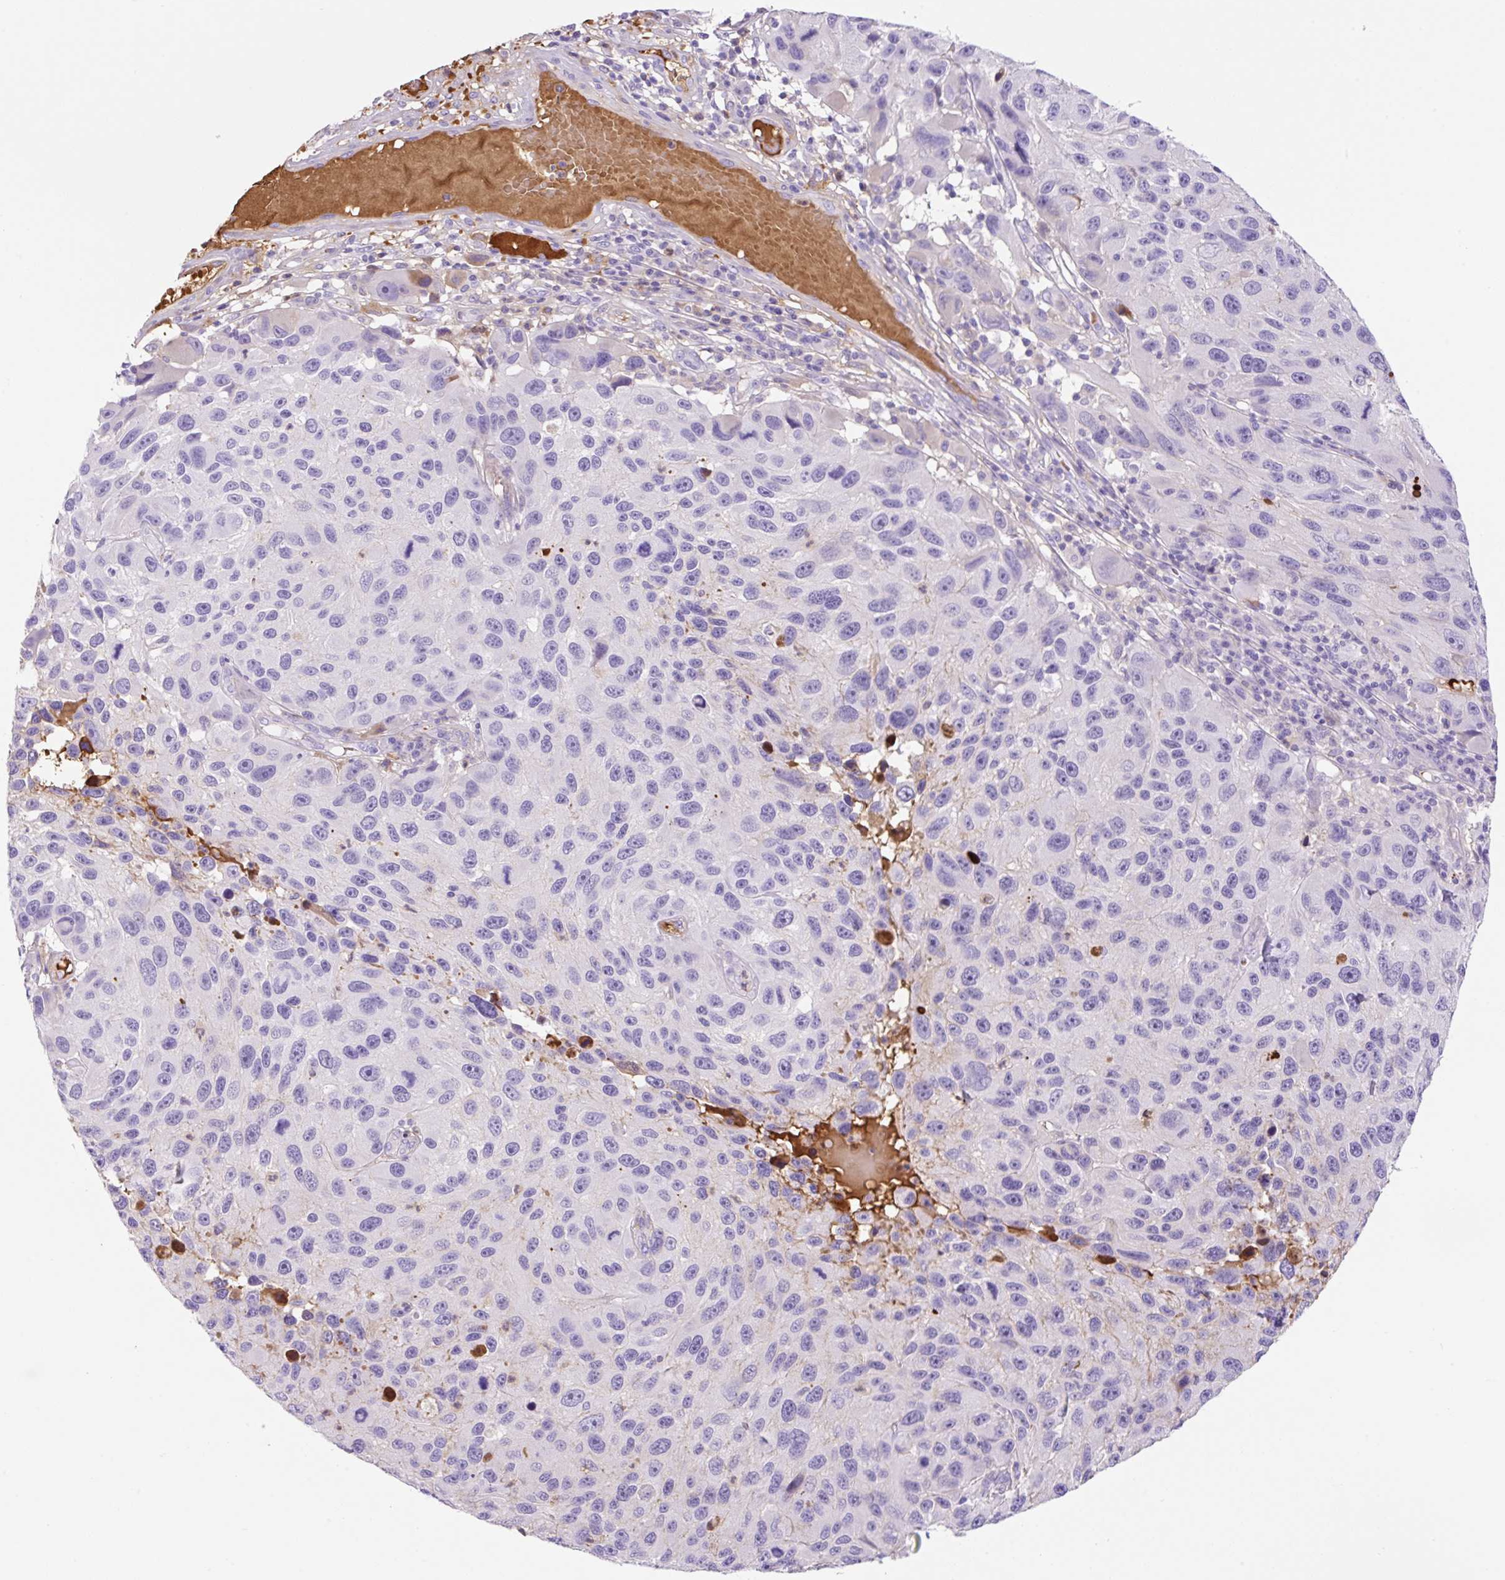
{"staining": {"intensity": "negative", "quantity": "none", "location": "none"}, "tissue": "melanoma", "cell_type": "Tumor cells", "image_type": "cancer", "snomed": [{"axis": "morphology", "description": "Malignant melanoma, NOS"}, {"axis": "topography", "description": "Skin"}], "caption": "Tumor cells are negative for brown protein staining in melanoma.", "gene": "TDRD15", "patient": {"sex": "male", "age": 53}}